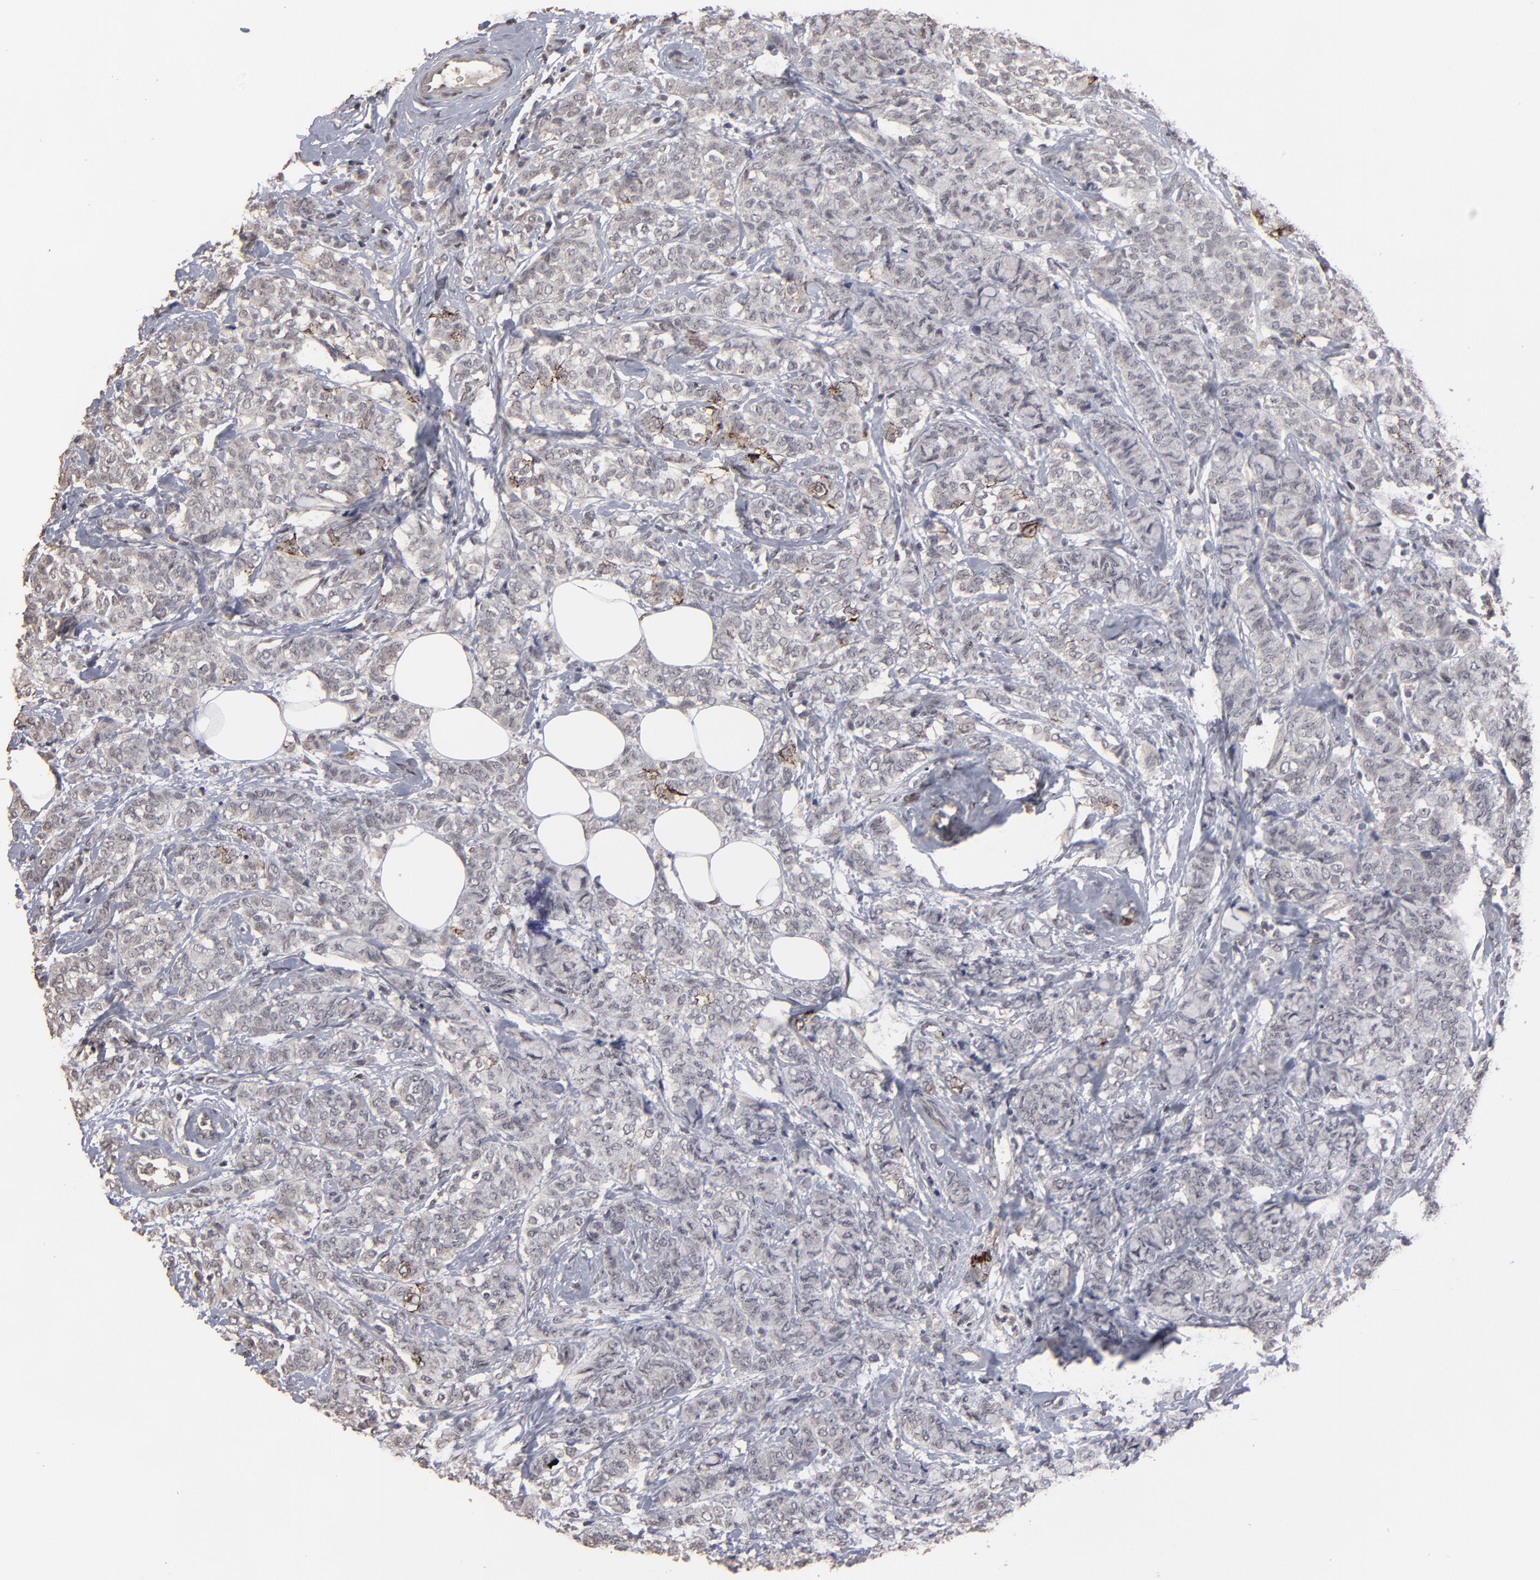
{"staining": {"intensity": "weak", "quantity": ">75%", "location": "cytoplasmic/membranous"}, "tissue": "breast cancer", "cell_type": "Tumor cells", "image_type": "cancer", "snomed": [{"axis": "morphology", "description": "Lobular carcinoma"}, {"axis": "topography", "description": "Breast"}], "caption": "The image shows a brown stain indicating the presence of a protein in the cytoplasmic/membranous of tumor cells in lobular carcinoma (breast). (brown staining indicates protein expression, while blue staining denotes nuclei).", "gene": "SLC22A17", "patient": {"sex": "female", "age": 60}}